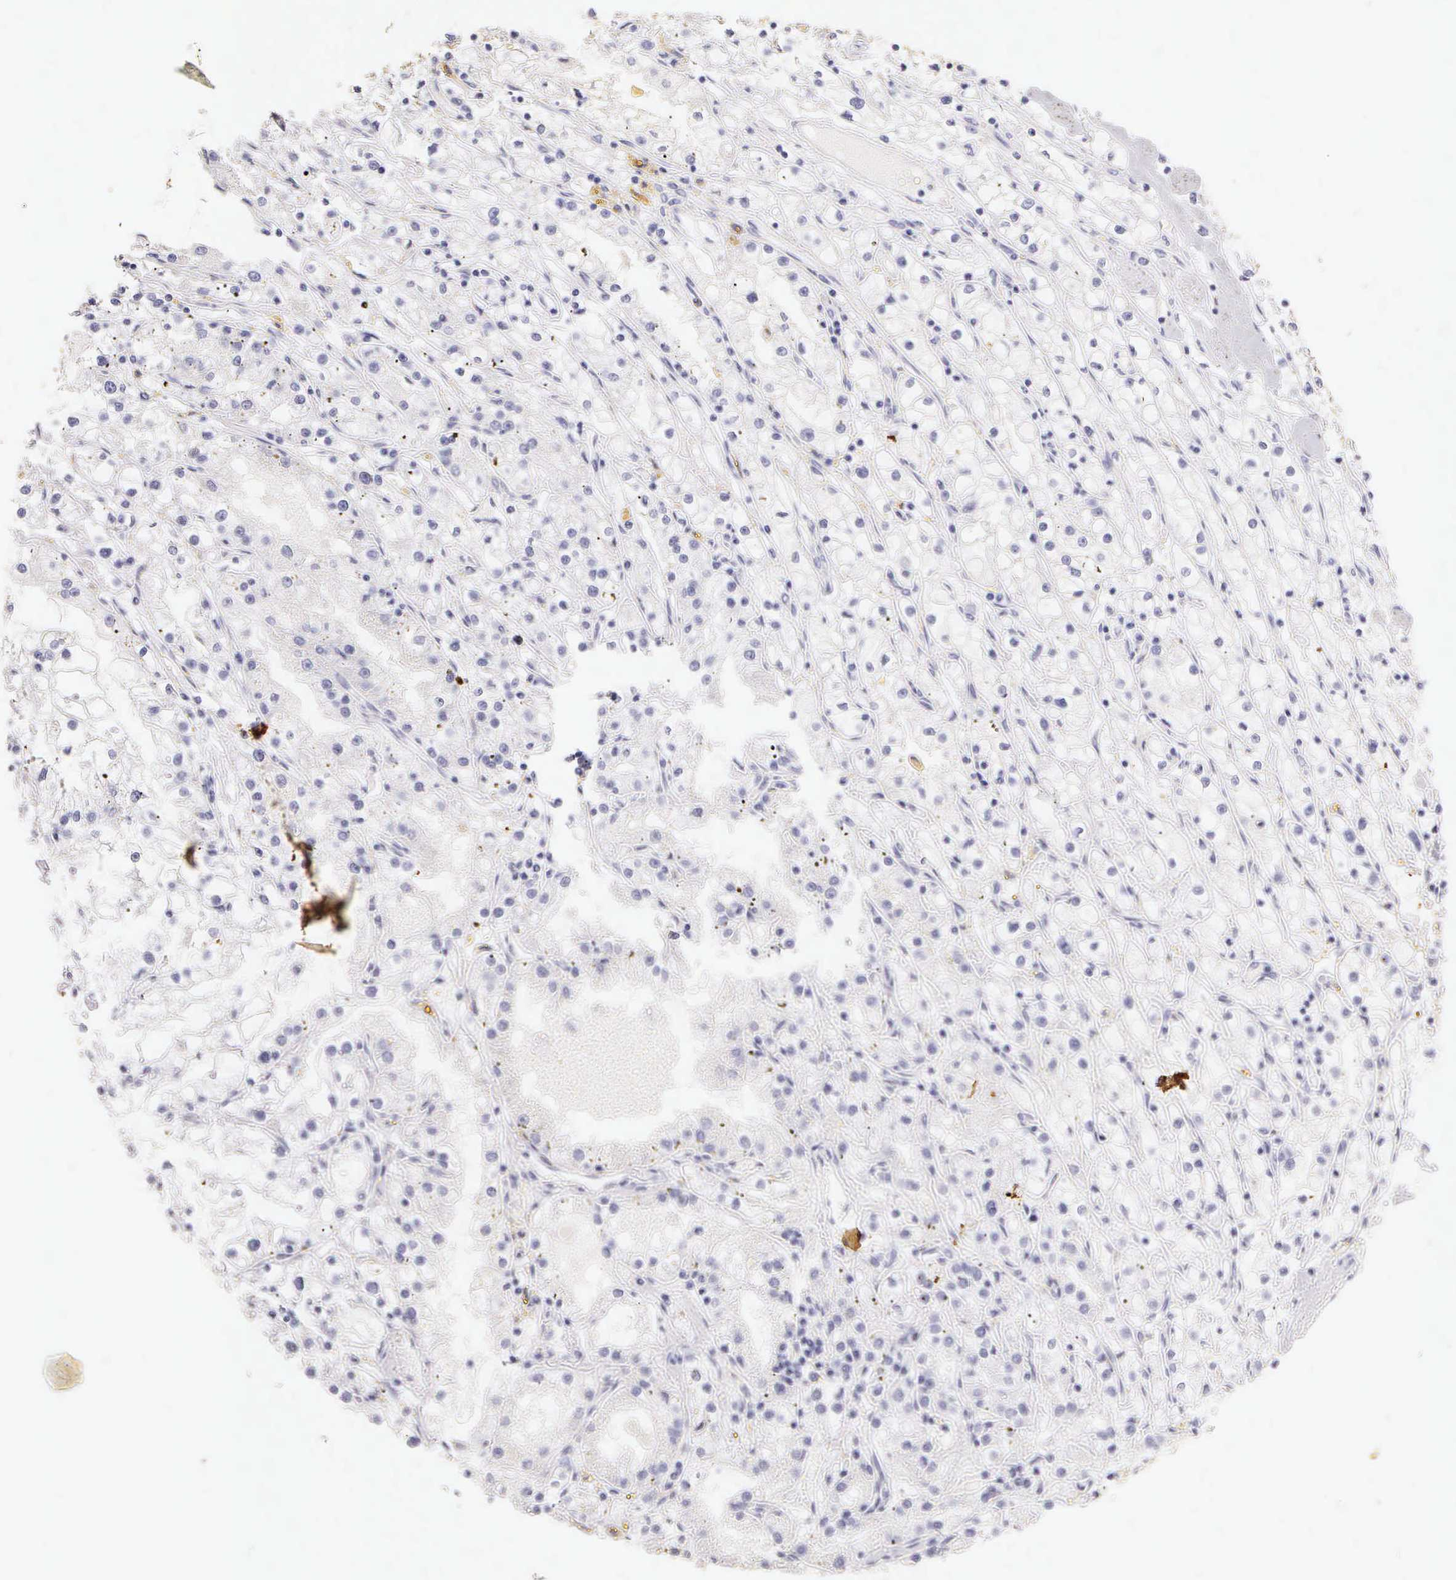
{"staining": {"intensity": "negative", "quantity": "none", "location": "none"}, "tissue": "renal cancer", "cell_type": "Tumor cells", "image_type": "cancer", "snomed": [{"axis": "morphology", "description": "Adenocarcinoma, NOS"}, {"axis": "topography", "description": "Kidney"}], "caption": "Protein analysis of renal cancer (adenocarcinoma) reveals no significant expression in tumor cells. The staining was performed using DAB to visualize the protein expression in brown, while the nuclei were stained in blue with hematoxylin (Magnification: 20x).", "gene": "KRT17", "patient": {"sex": "male", "age": 56}}